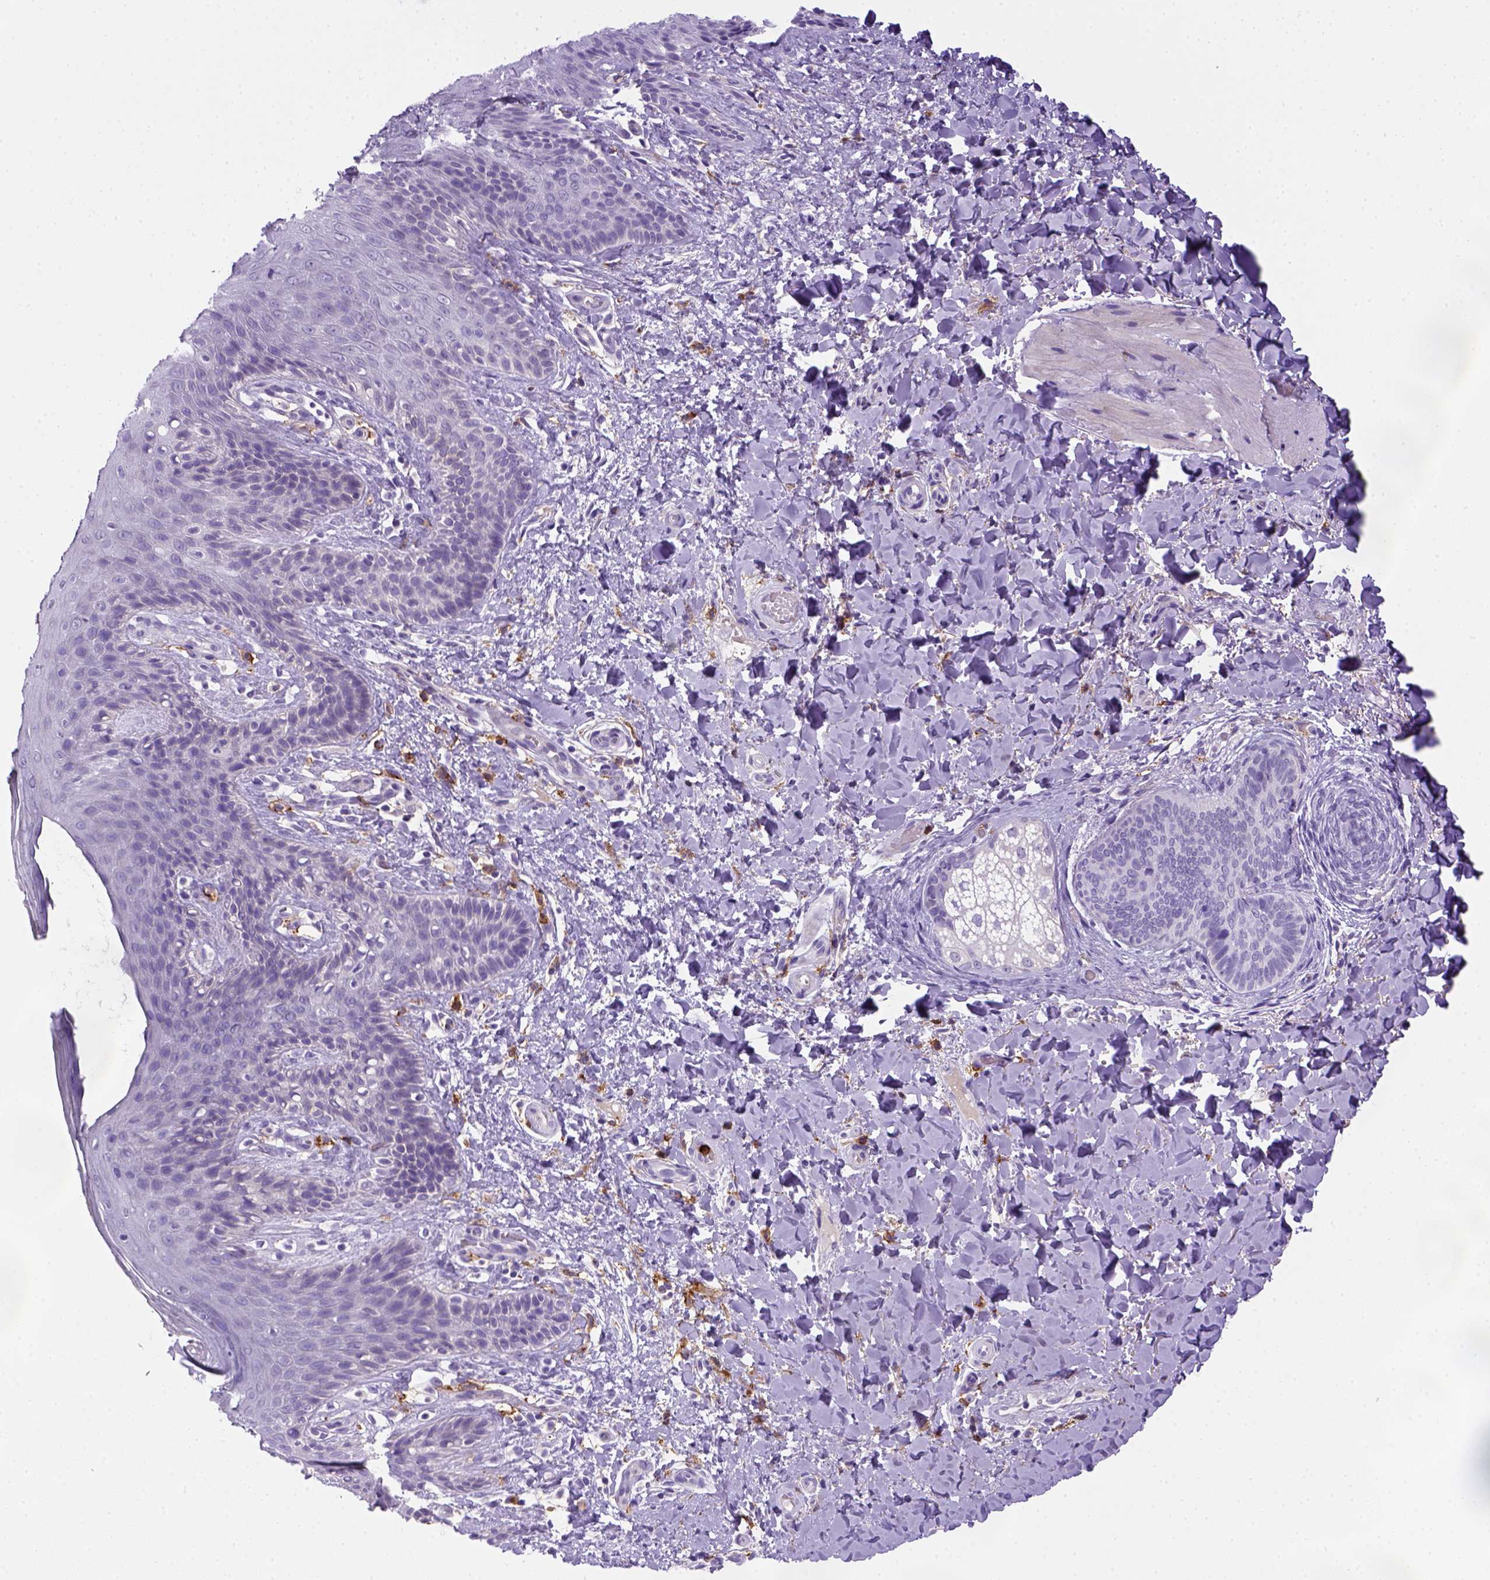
{"staining": {"intensity": "negative", "quantity": "none", "location": "none"}, "tissue": "skin", "cell_type": "Epidermal cells", "image_type": "normal", "snomed": [{"axis": "morphology", "description": "Normal tissue, NOS"}, {"axis": "topography", "description": "Anal"}], "caption": "Normal skin was stained to show a protein in brown. There is no significant staining in epidermal cells. The staining is performed using DAB brown chromogen with nuclei counter-stained in using hematoxylin.", "gene": "CD14", "patient": {"sex": "male", "age": 36}}